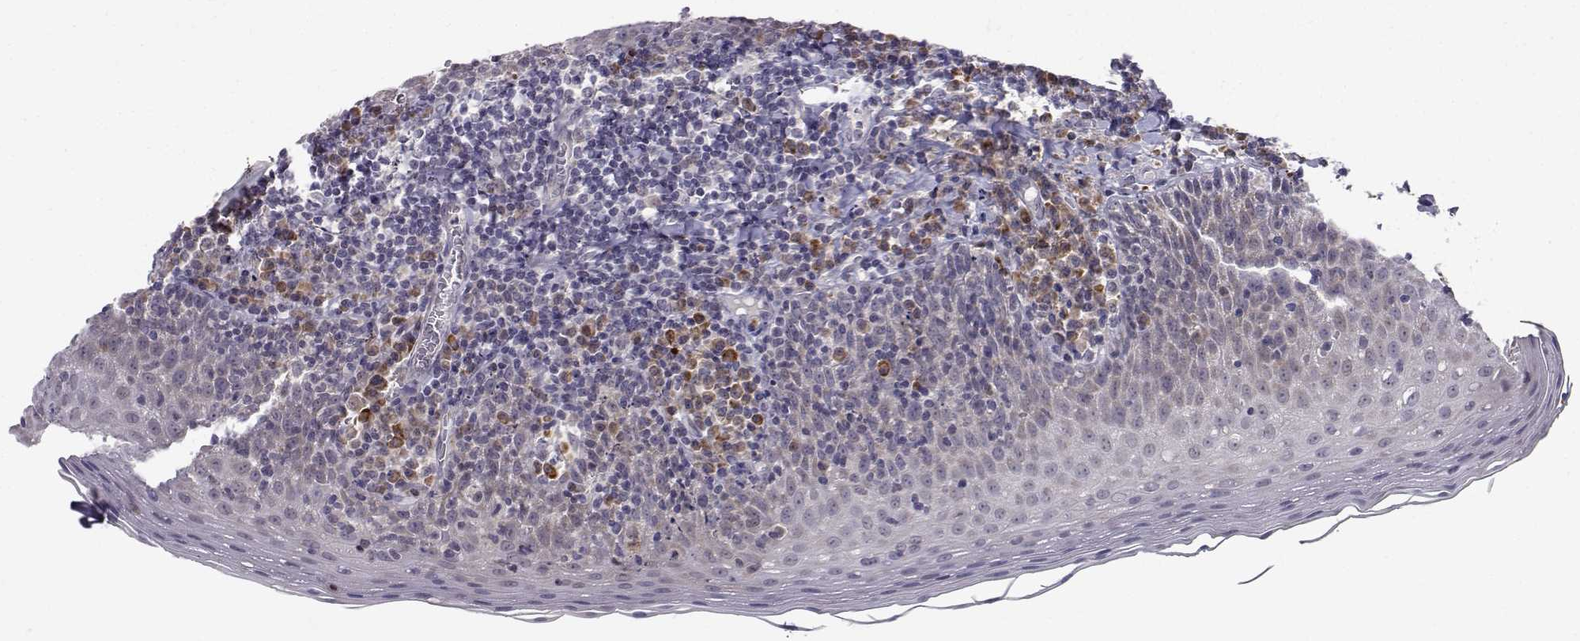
{"staining": {"intensity": "weak", "quantity": "<25%", "location": "cytoplasmic/membranous"}, "tissue": "tonsil", "cell_type": "Germinal center cells", "image_type": "normal", "snomed": [{"axis": "morphology", "description": "Normal tissue, NOS"}, {"axis": "morphology", "description": "Inflammation, NOS"}, {"axis": "topography", "description": "Tonsil"}], "caption": "Immunohistochemistry (IHC) histopathology image of unremarkable tonsil stained for a protein (brown), which exhibits no positivity in germinal center cells.", "gene": "SLC6A3", "patient": {"sex": "female", "age": 31}}